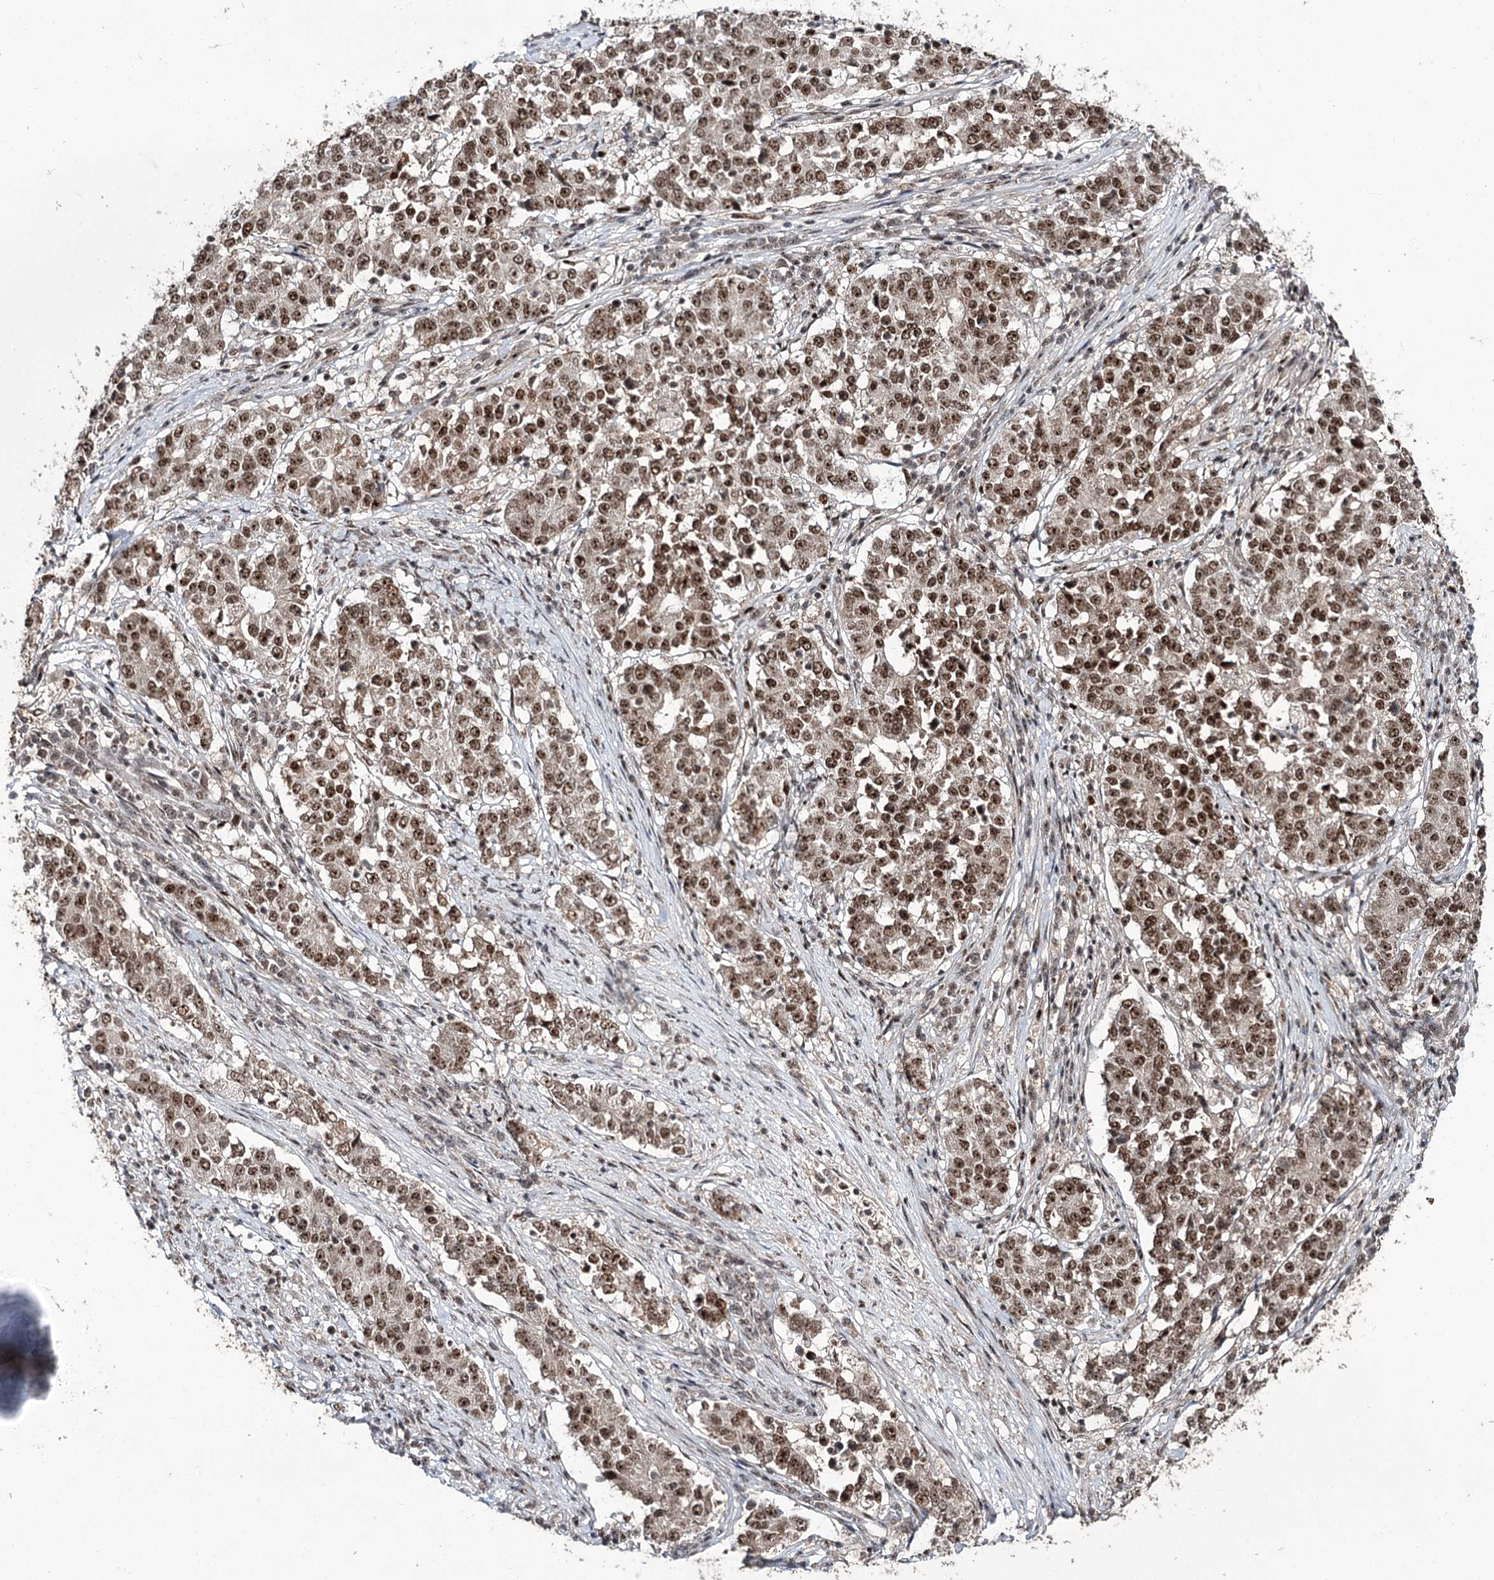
{"staining": {"intensity": "moderate", "quantity": ">75%", "location": "nuclear"}, "tissue": "stomach cancer", "cell_type": "Tumor cells", "image_type": "cancer", "snomed": [{"axis": "morphology", "description": "Adenocarcinoma, NOS"}, {"axis": "topography", "description": "Stomach"}], "caption": "IHC image of human stomach cancer stained for a protein (brown), which exhibits medium levels of moderate nuclear positivity in approximately >75% of tumor cells.", "gene": "ERCC3", "patient": {"sex": "male", "age": 59}}